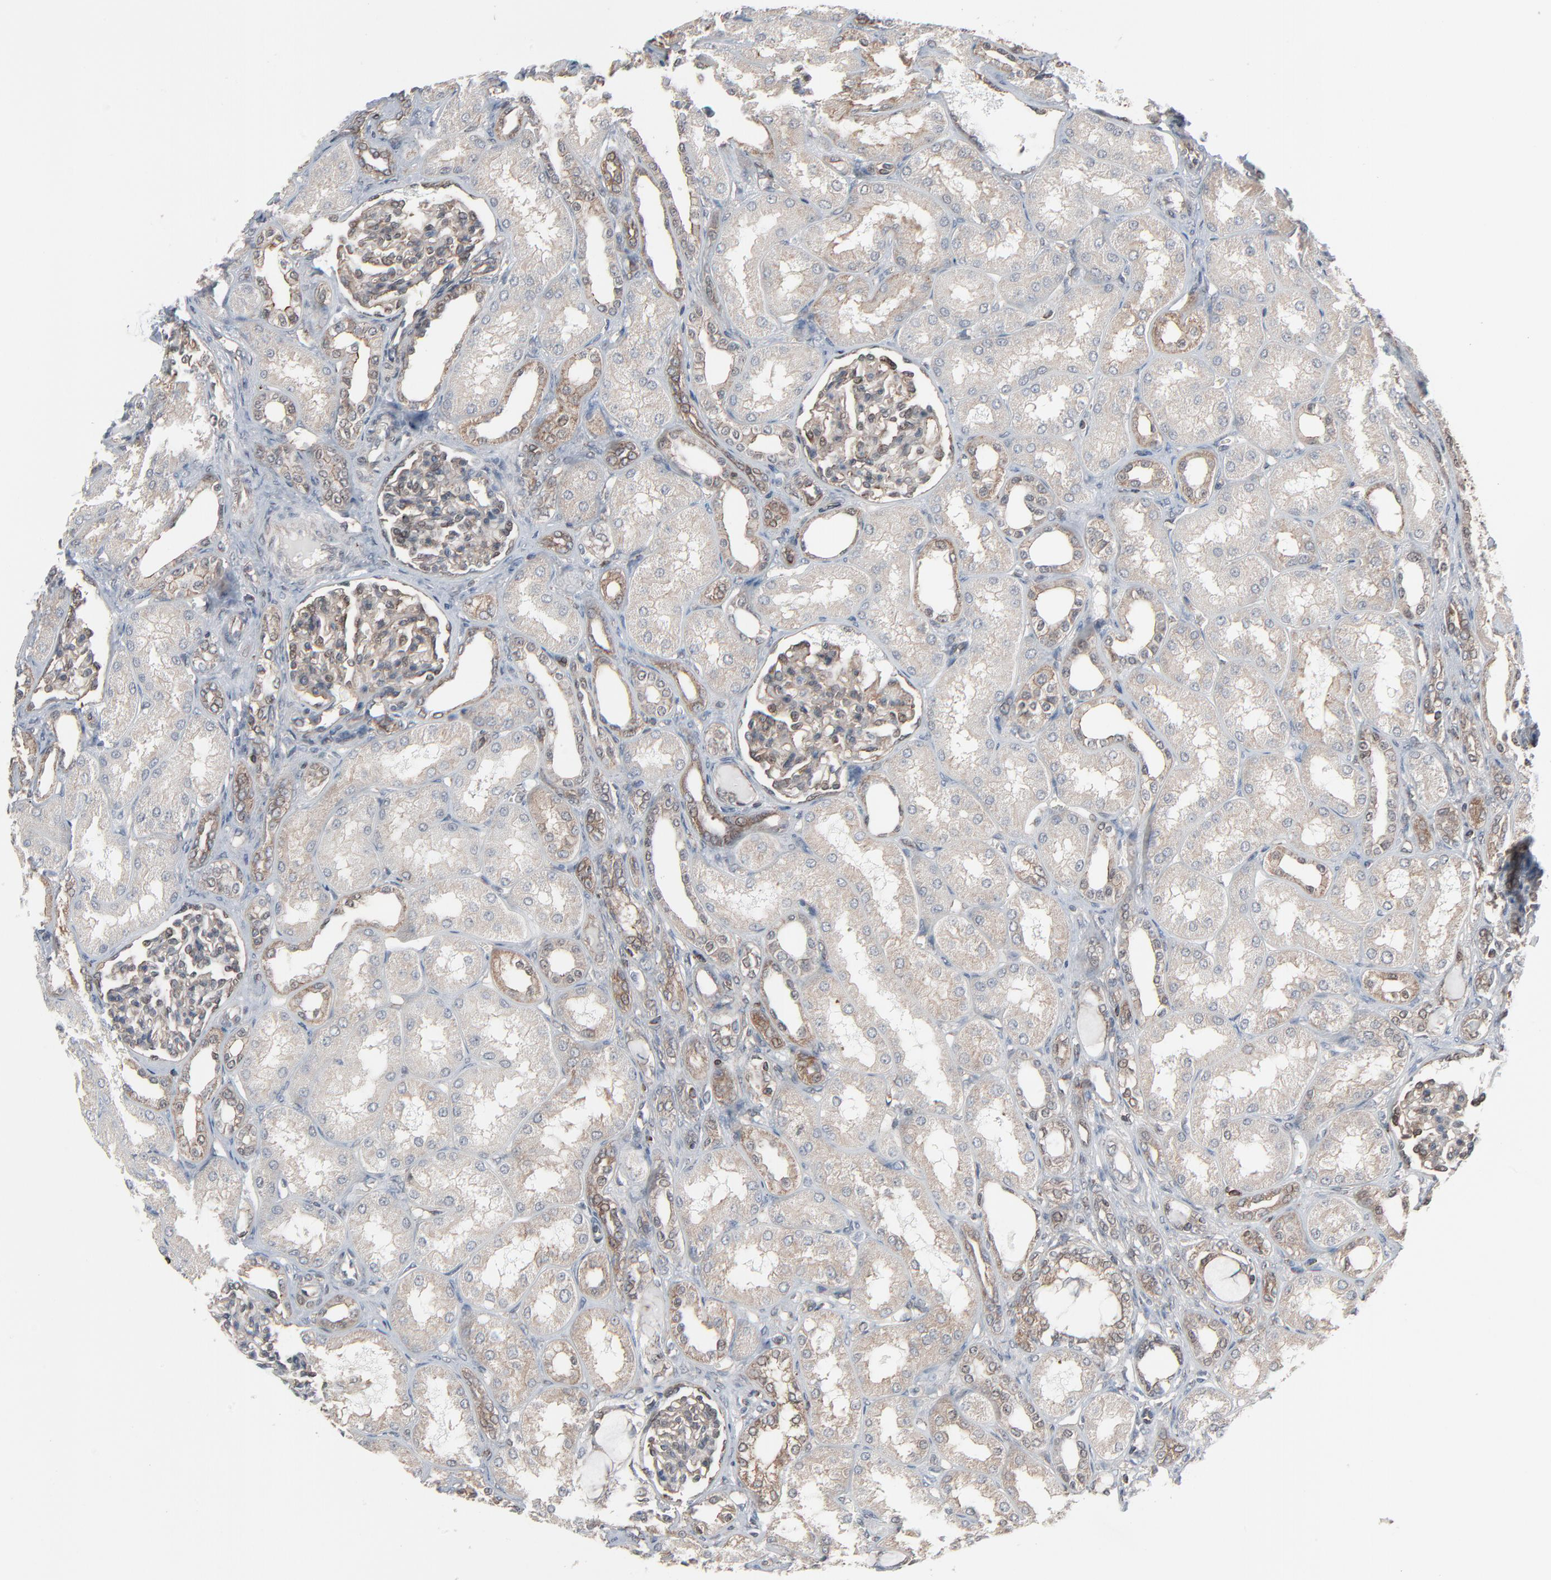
{"staining": {"intensity": "weak", "quantity": "<25%", "location": "cytoplasmic/membranous,nuclear"}, "tissue": "kidney", "cell_type": "Cells in glomeruli", "image_type": "normal", "snomed": [{"axis": "morphology", "description": "Normal tissue, NOS"}, {"axis": "topography", "description": "Kidney"}], "caption": "An immunohistochemistry (IHC) image of normal kidney is shown. There is no staining in cells in glomeruli of kidney. Nuclei are stained in blue.", "gene": "OPTN", "patient": {"sex": "male", "age": 7}}